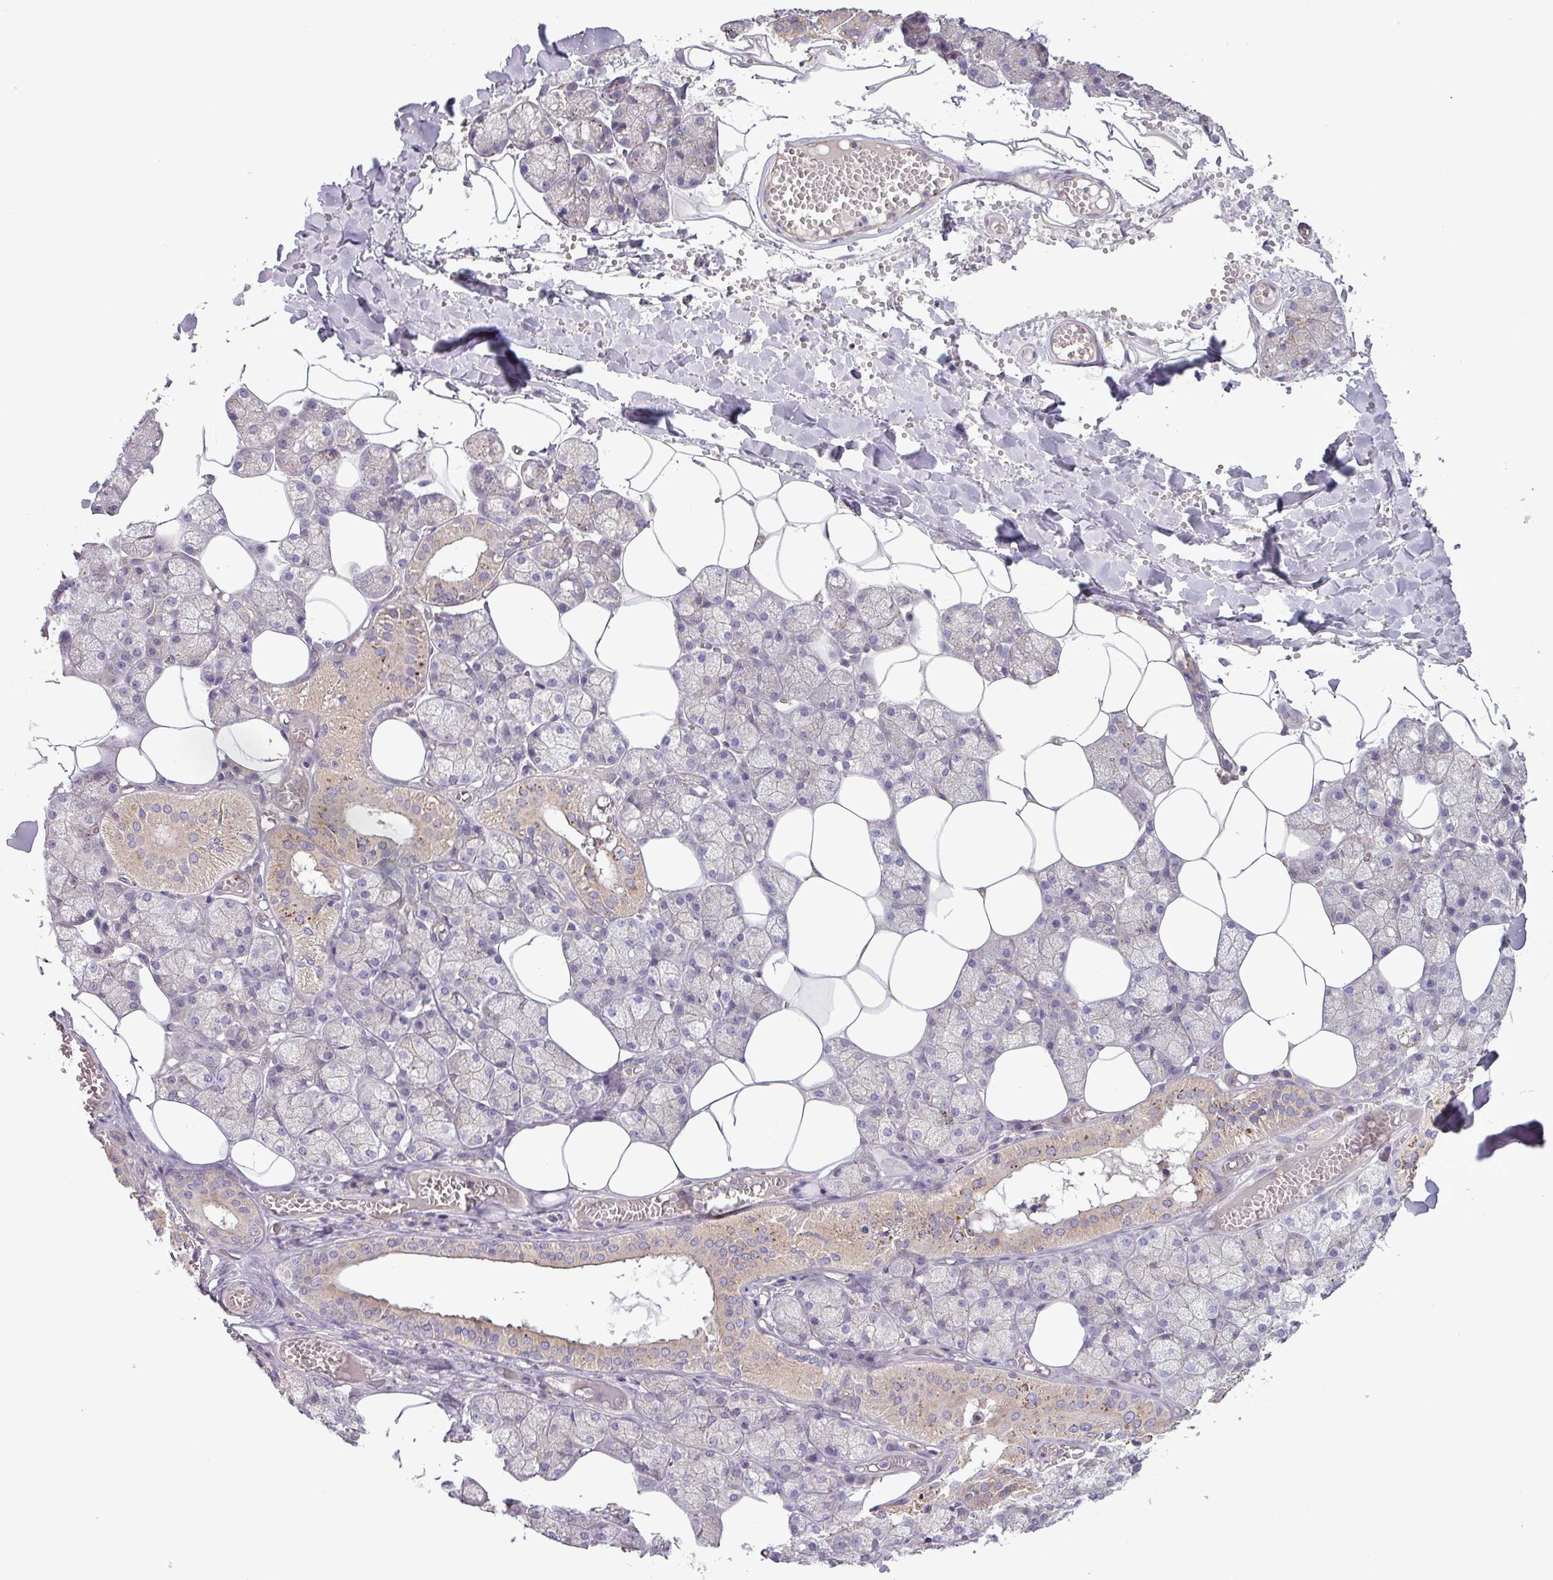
{"staining": {"intensity": "weak", "quantity": "25%-75%", "location": "cytoplasmic/membranous"}, "tissue": "salivary gland", "cell_type": "Glandular cells", "image_type": "normal", "snomed": [{"axis": "morphology", "description": "Normal tissue, NOS"}, {"axis": "topography", "description": "Salivary gland"}], "caption": "A brown stain highlights weak cytoplasmic/membranous staining of a protein in glandular cells of normal salivary gland. (DAB IHC, brown staining for protein, blue staining for nuclei).", "gene": "PLIN2", "patient": {"sex": "male", "age": 62}}